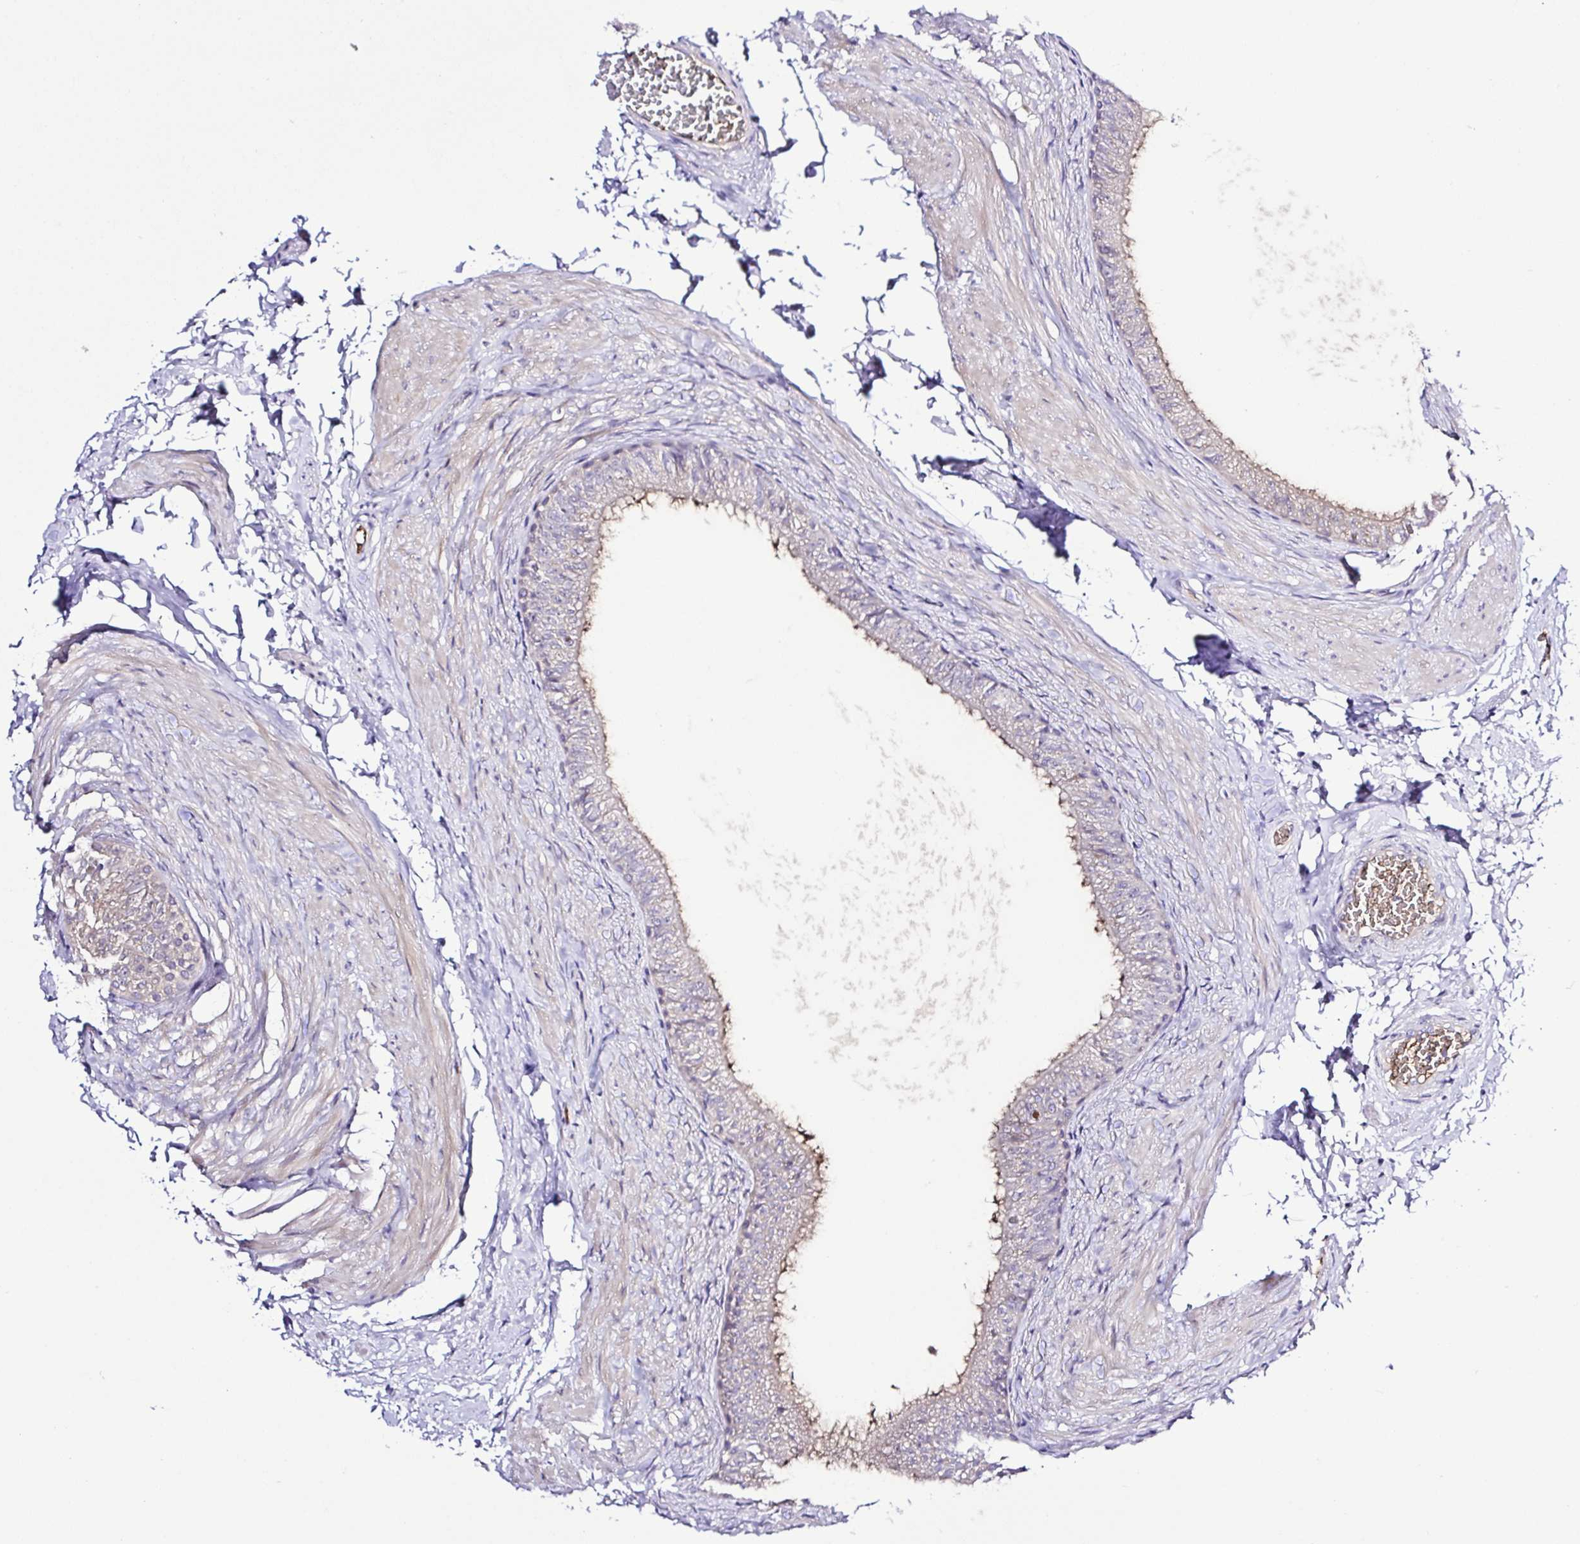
{"staining": {"intensity": "negative", "quantity": "none", "location": "none"}, "tissue": "epididymis", "cell_type": "Glandular cells", "image_type": "normal", "snomed": [{"axis": "morphology", "description": "Normal tissue, NOS"}, {"axis": "topography", "description": "Epididymis, spermatic cord, NOS"}, {"axis": "topography", "description": "Epididymis"}, {"axis": "topography", "description": "Peripheral nerve tissue"}], "caption": "DAB (3,3'-diaminobenzidine) immunohistochemical staining of normal human epididymis exhibits no significant expression in glandular cells. (Brightfield microscopy of DAB immunohistochemistry (IHC) at high magnification).", "gene": "GABBR2", "patient": {"sex": "male", "age": 29}}